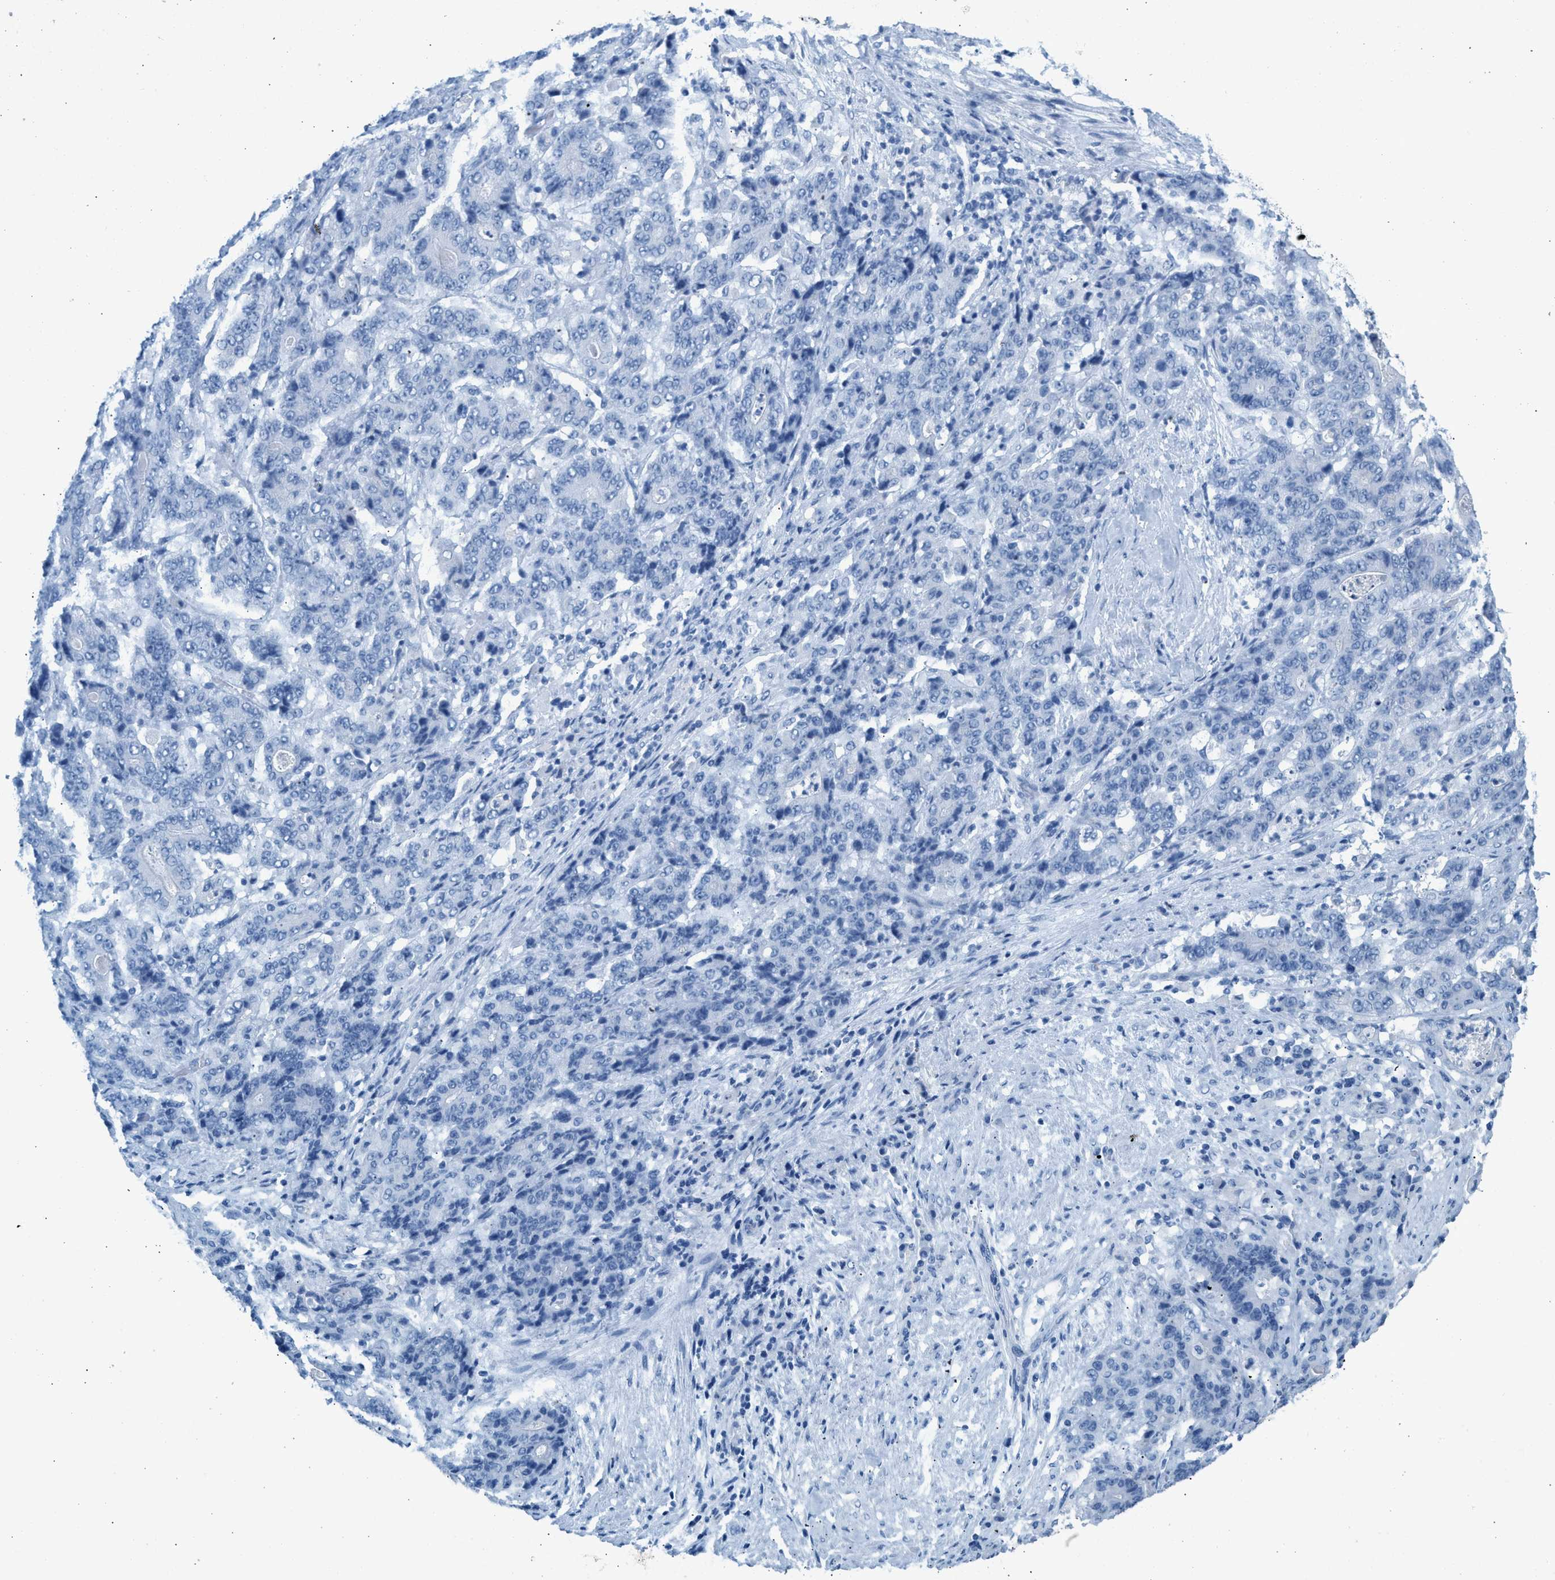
{"staining": {"intensity": "negative", "quantity": "none", "location": "none"}, "tissue": "stomach cancer", "cell_type": "Tumor cells", "image_type": "cancer", "snomed": [{"axis": "morphology", "description": "Adenocarcinoma, NOS"}, {"axis": "topography", "description": "Stomach"}], "caption": "Immunohistochemical staining of human stomach adenocarcinoma reveals no significant positivity in tumor cells.", "gene": "HHATL", "patient": {"sex": "female", "age": 73}}